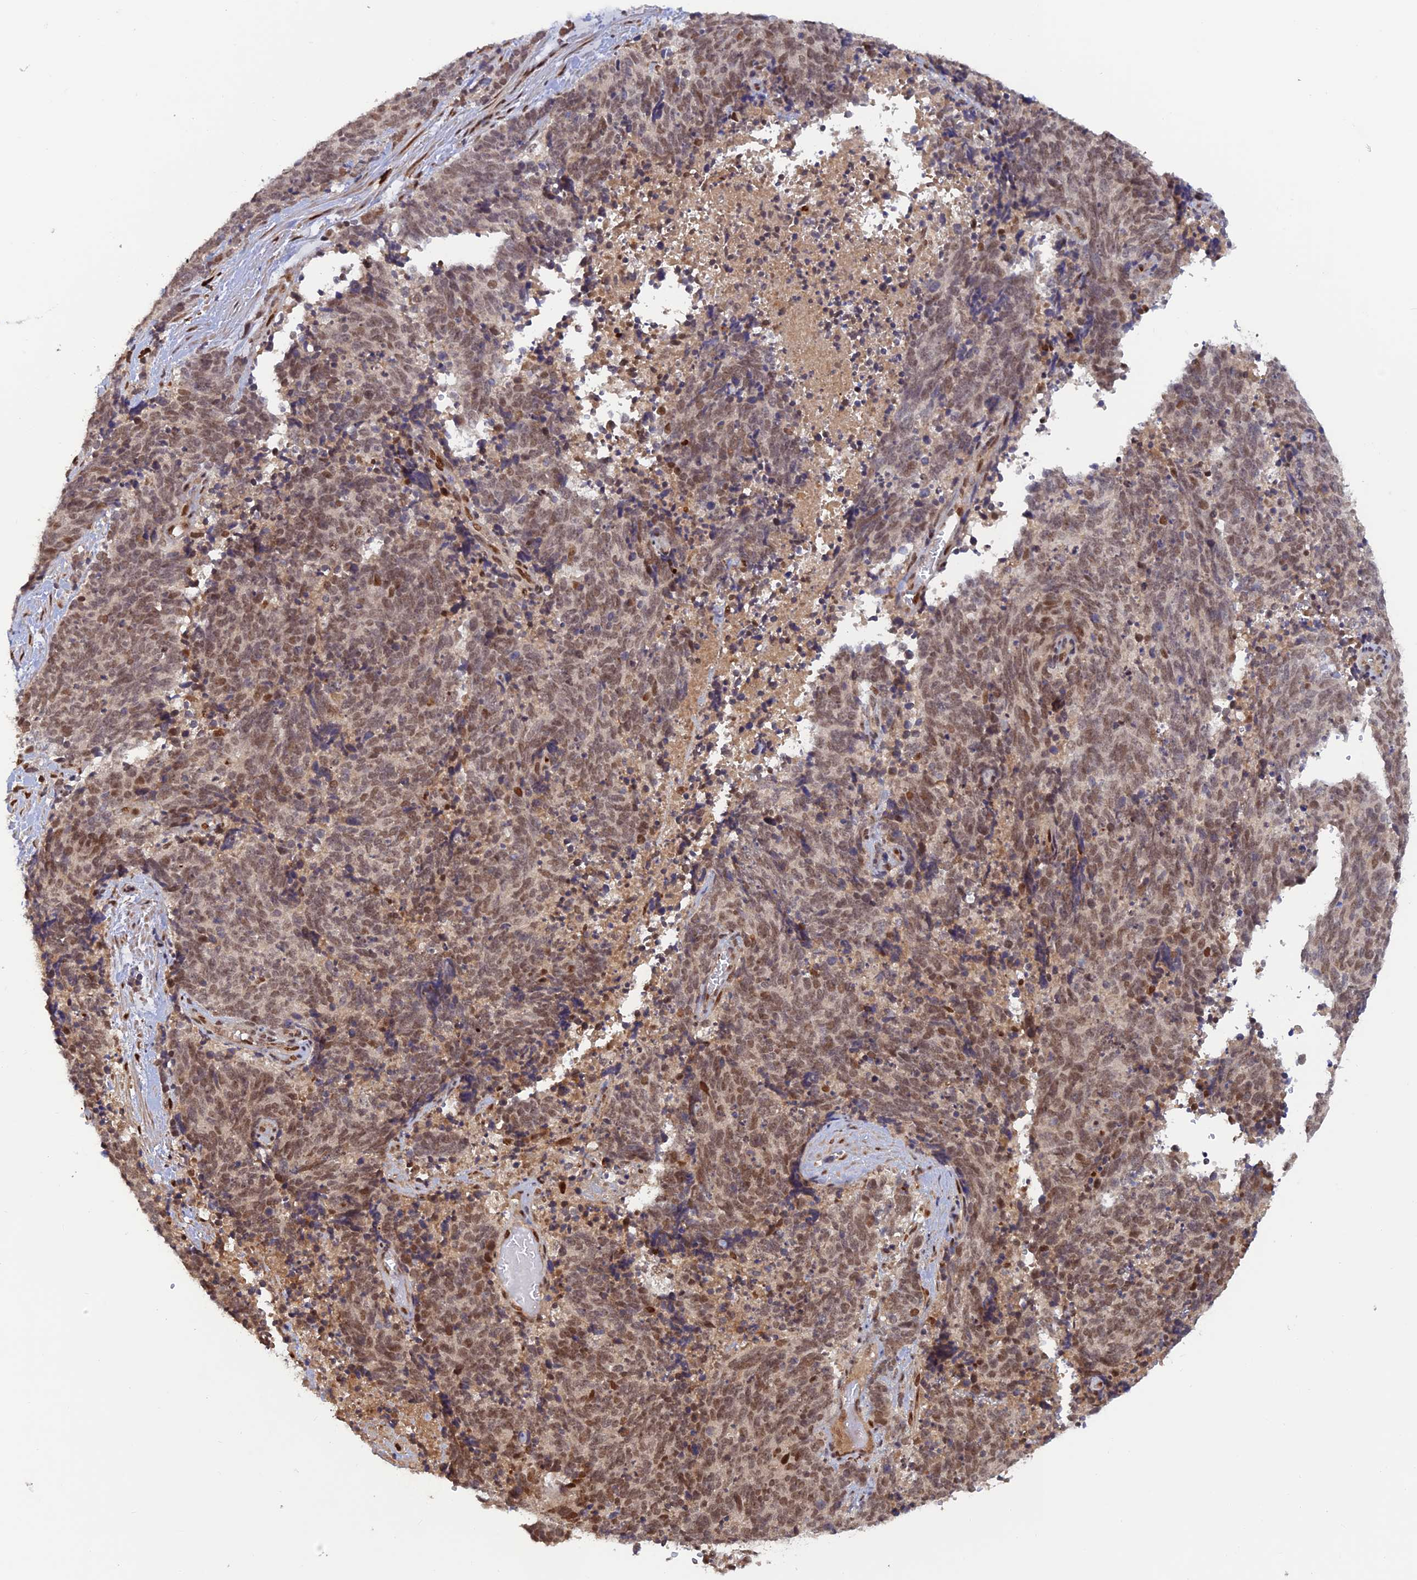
{"staining": {"intensity": "weak", "quantity": ">75%", "location": "nuclear"}, "tissue": "cervical cancer", "cell_type": "Tumor cells", "image_type": "cancer", "snomed": [{"axis": "morphology", "description": "Squamous cell carcinoma, NOS"}, {"axis": "topography", "description": "Cervix"}], "caption": "This image shows cervical cancer (squamous cell carcinoma) stained with immunohistochemistry (IHC) to label a protein in brown. The nuclear of tumor cells show weak positivity for the protein. Nuclei are counter-stained blue.", "gene": "ZNF565", "patient": {"sex": "female", "age": 29}}